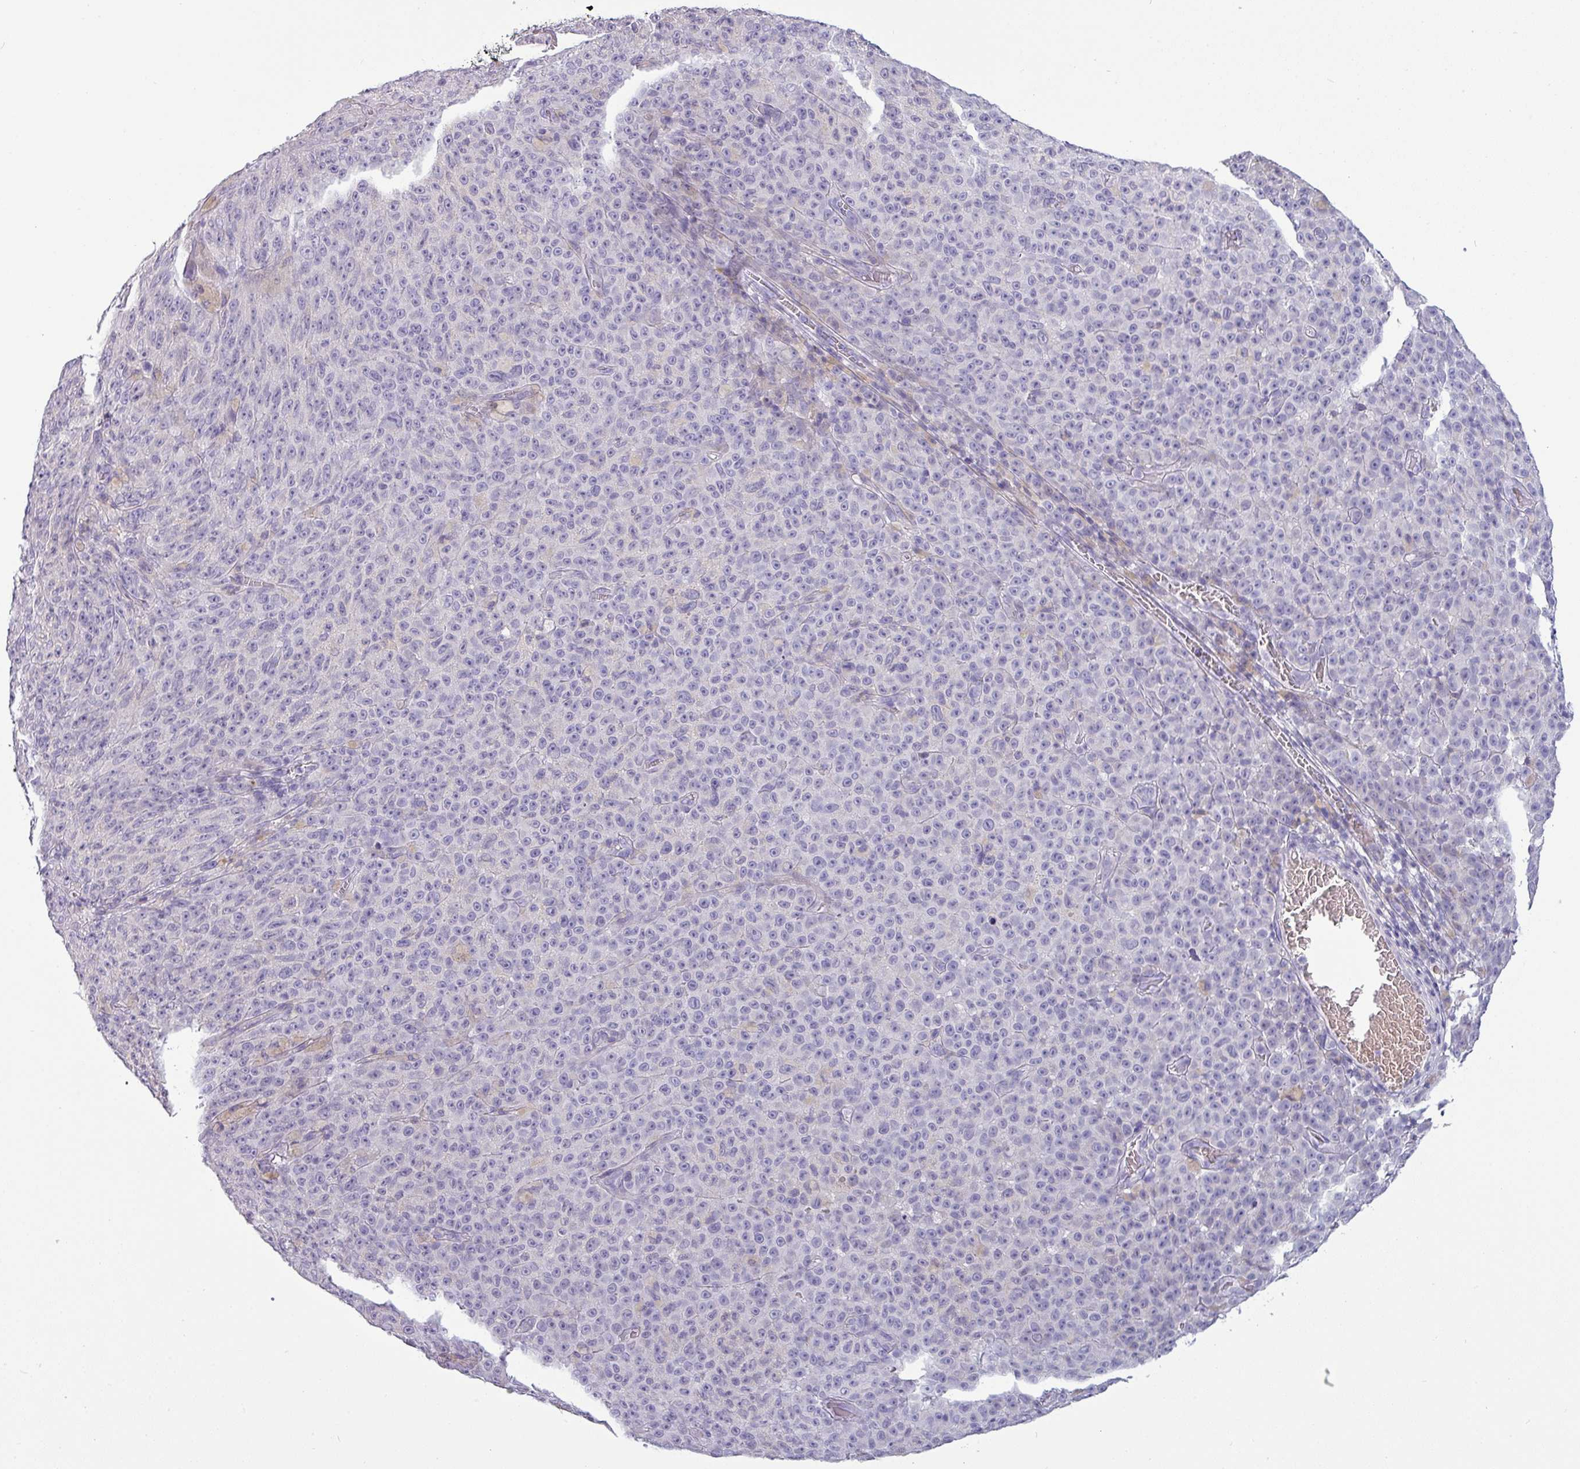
{"staining": {"intensity": "negative", "quantity": "none", "location": "none"}, "tissue": "melanoma", "cell_type": "Tumor cells", "image_type": "cancer", "snomed": [{"axis": "morphology", "description": "Malignant melanoma, NOS"}, {"axis": "topography", "description": "Skin"}], "caption": "Photomicrograph shows no protein positivity in tumor cells of melanoma tissue. (Brightfield microscopy of DAB (3,3'-diaminobenzidine) immunohistochemistry at high magnification).", "gene": "SLC26A9", "patient": {"sex": "female", "age": 82}}